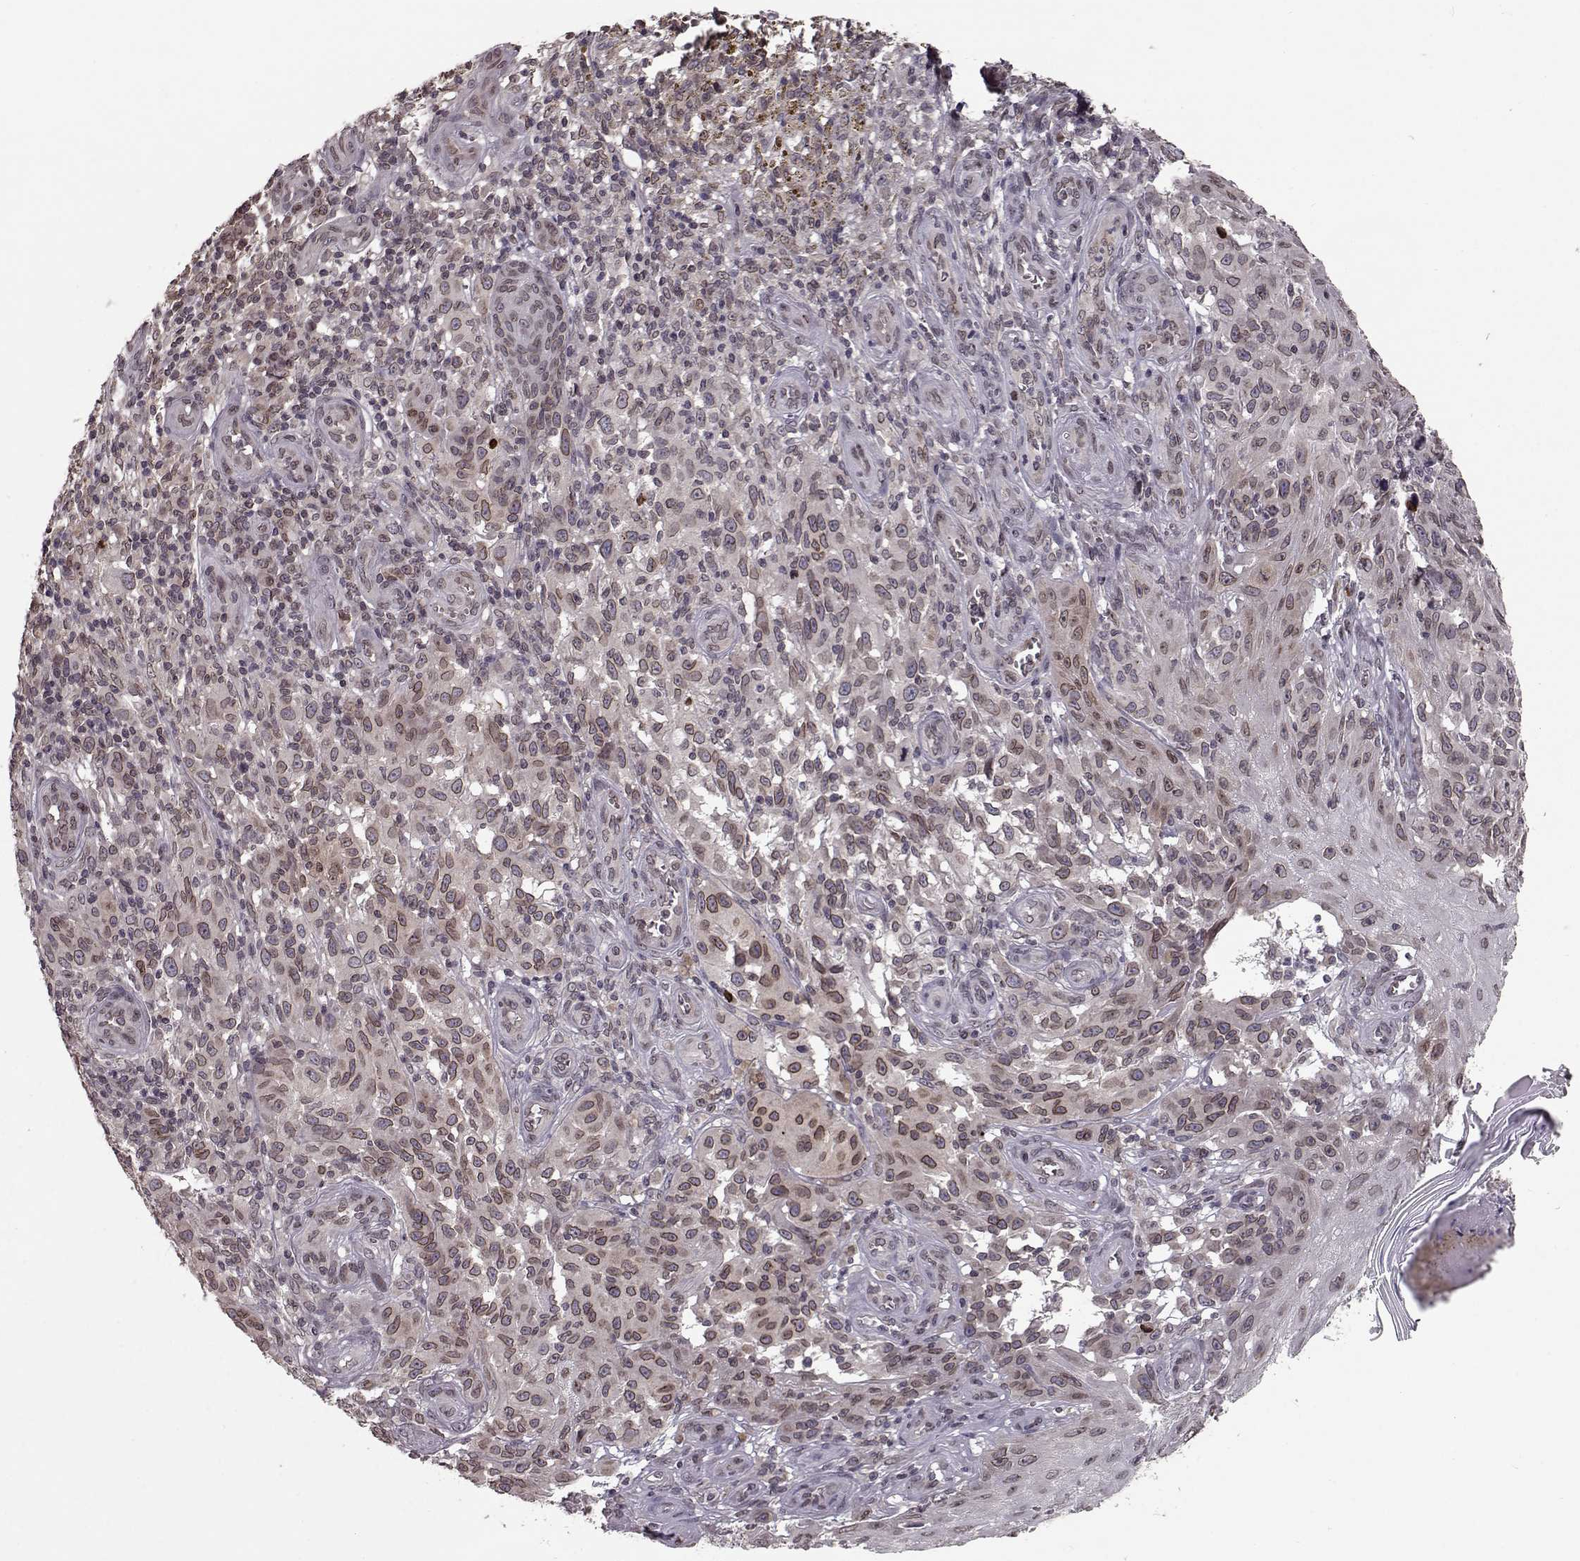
{"staining": {"intensity": "weak", "quantity": ">75%", "location": "cytoplasmic/membranous,nuclear"}, "tissue": "melanoma", "cell_type": "Tumor cells", "image_type": "cancer", "snomed": [{"axis": "morphology", "description": "Malignant melanoma, NOS"}, {"axis": "topography", "description": "Skin"}], "caption": "Immunohistochemical staining of malignant melanoma shows low levels of weak cytoplasmic/membranous and nuclear protein staining in about >75% of tumor cells. The protein of interest is stained brown, and the nuclei are stained in blue (DAB IHC with brightfield microscopy, high magnification).", "gene": "NUP37", "patient": {"sex": "female", "age": 53}}